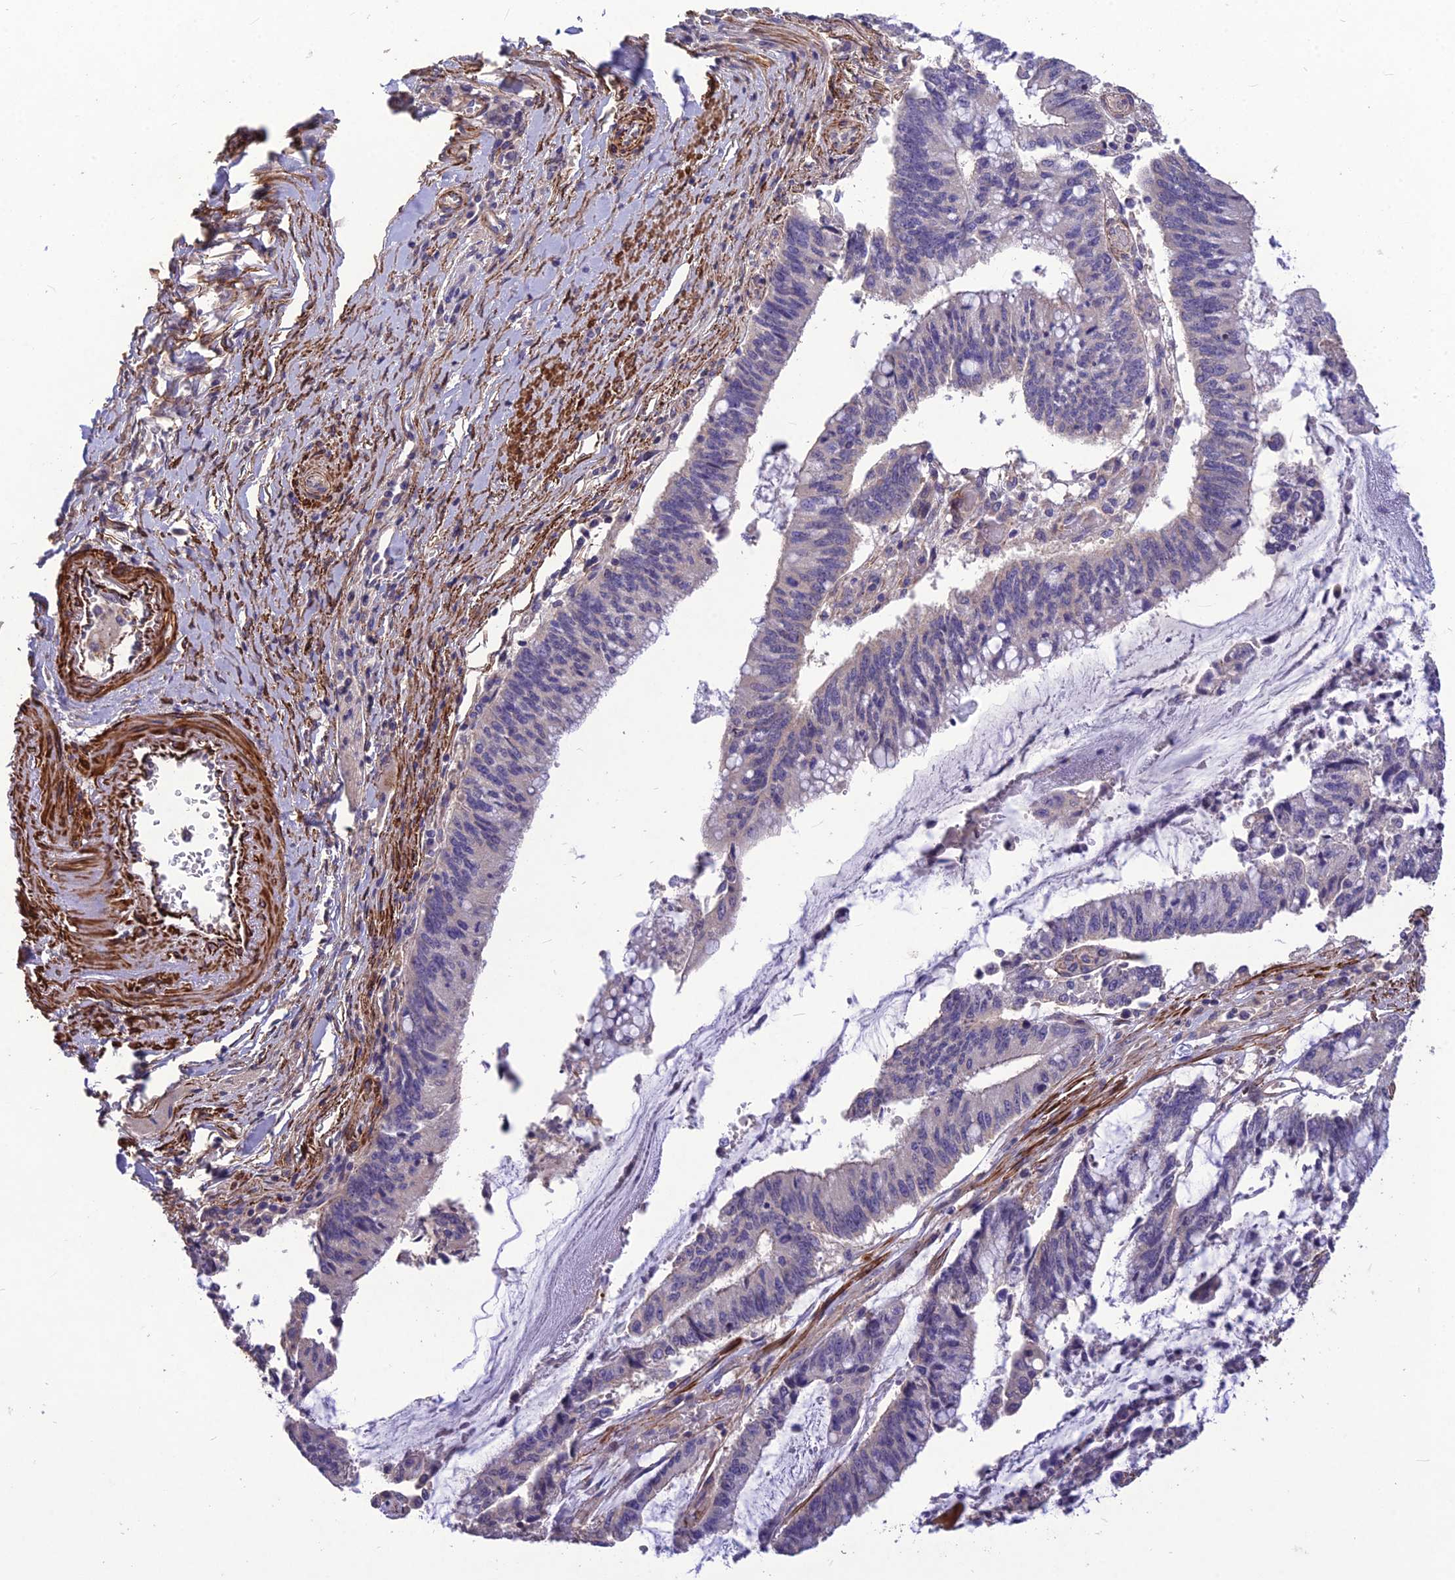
{"staining": {"intensity": "negative", "quantity": "none", "location": "none"}, "tissue": "pancreatic cancer", "cell_type": "Tumor cells", "image_type": "cancer", "snomed": [{"axis": "morphology", "description": "Adenocarcinoma, NOS"}, {"axis": "topography", "description": "Pancreas"}], "caption": "Immunohistochemistry (IHC) photomicrograph of human pancreatic adenocarcinoma stained for a protein (brown), which exhibits no expression in tumor cells.", "gene": "CLUH", "patient": {"sex": "female", "age": 50}}